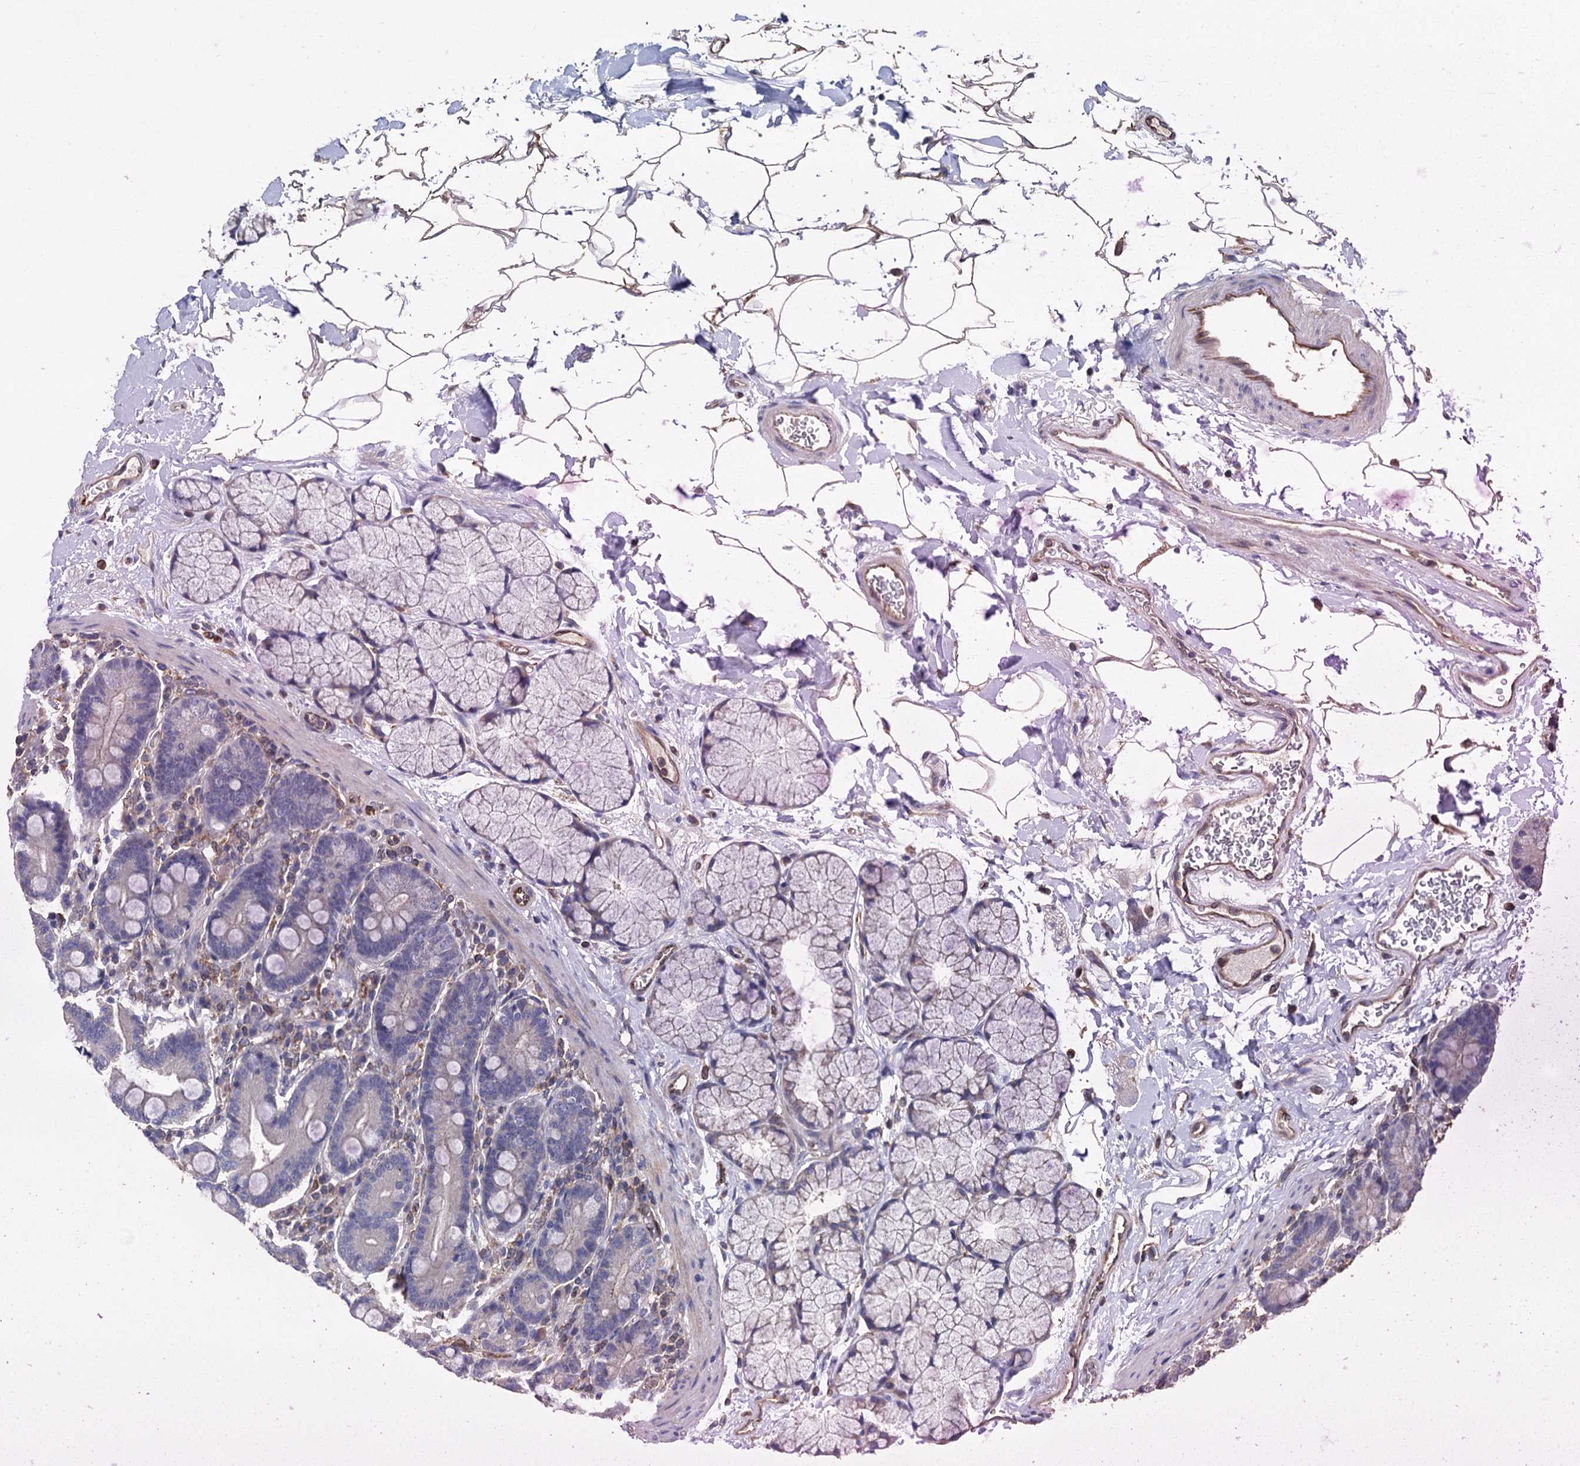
{"staining": {"intensity": "weak", "quantity": "<25%", "location": "cytoplasmic/membranous"}, "tissue": "duodenum", "cell_type": "Glandular cells", "image_type": "normal", "snomed": [{"axis": "morphology", "description": "Normal tissue, NOS"}, {"axis": "topography", "description": "Duodenum"}], "caption": "Human duodenum stained for a protein using immunohistochemistry displays no positivity in glandular cells.", "gene": "STING1", "patient": {"sex": "male", "age": 35}}